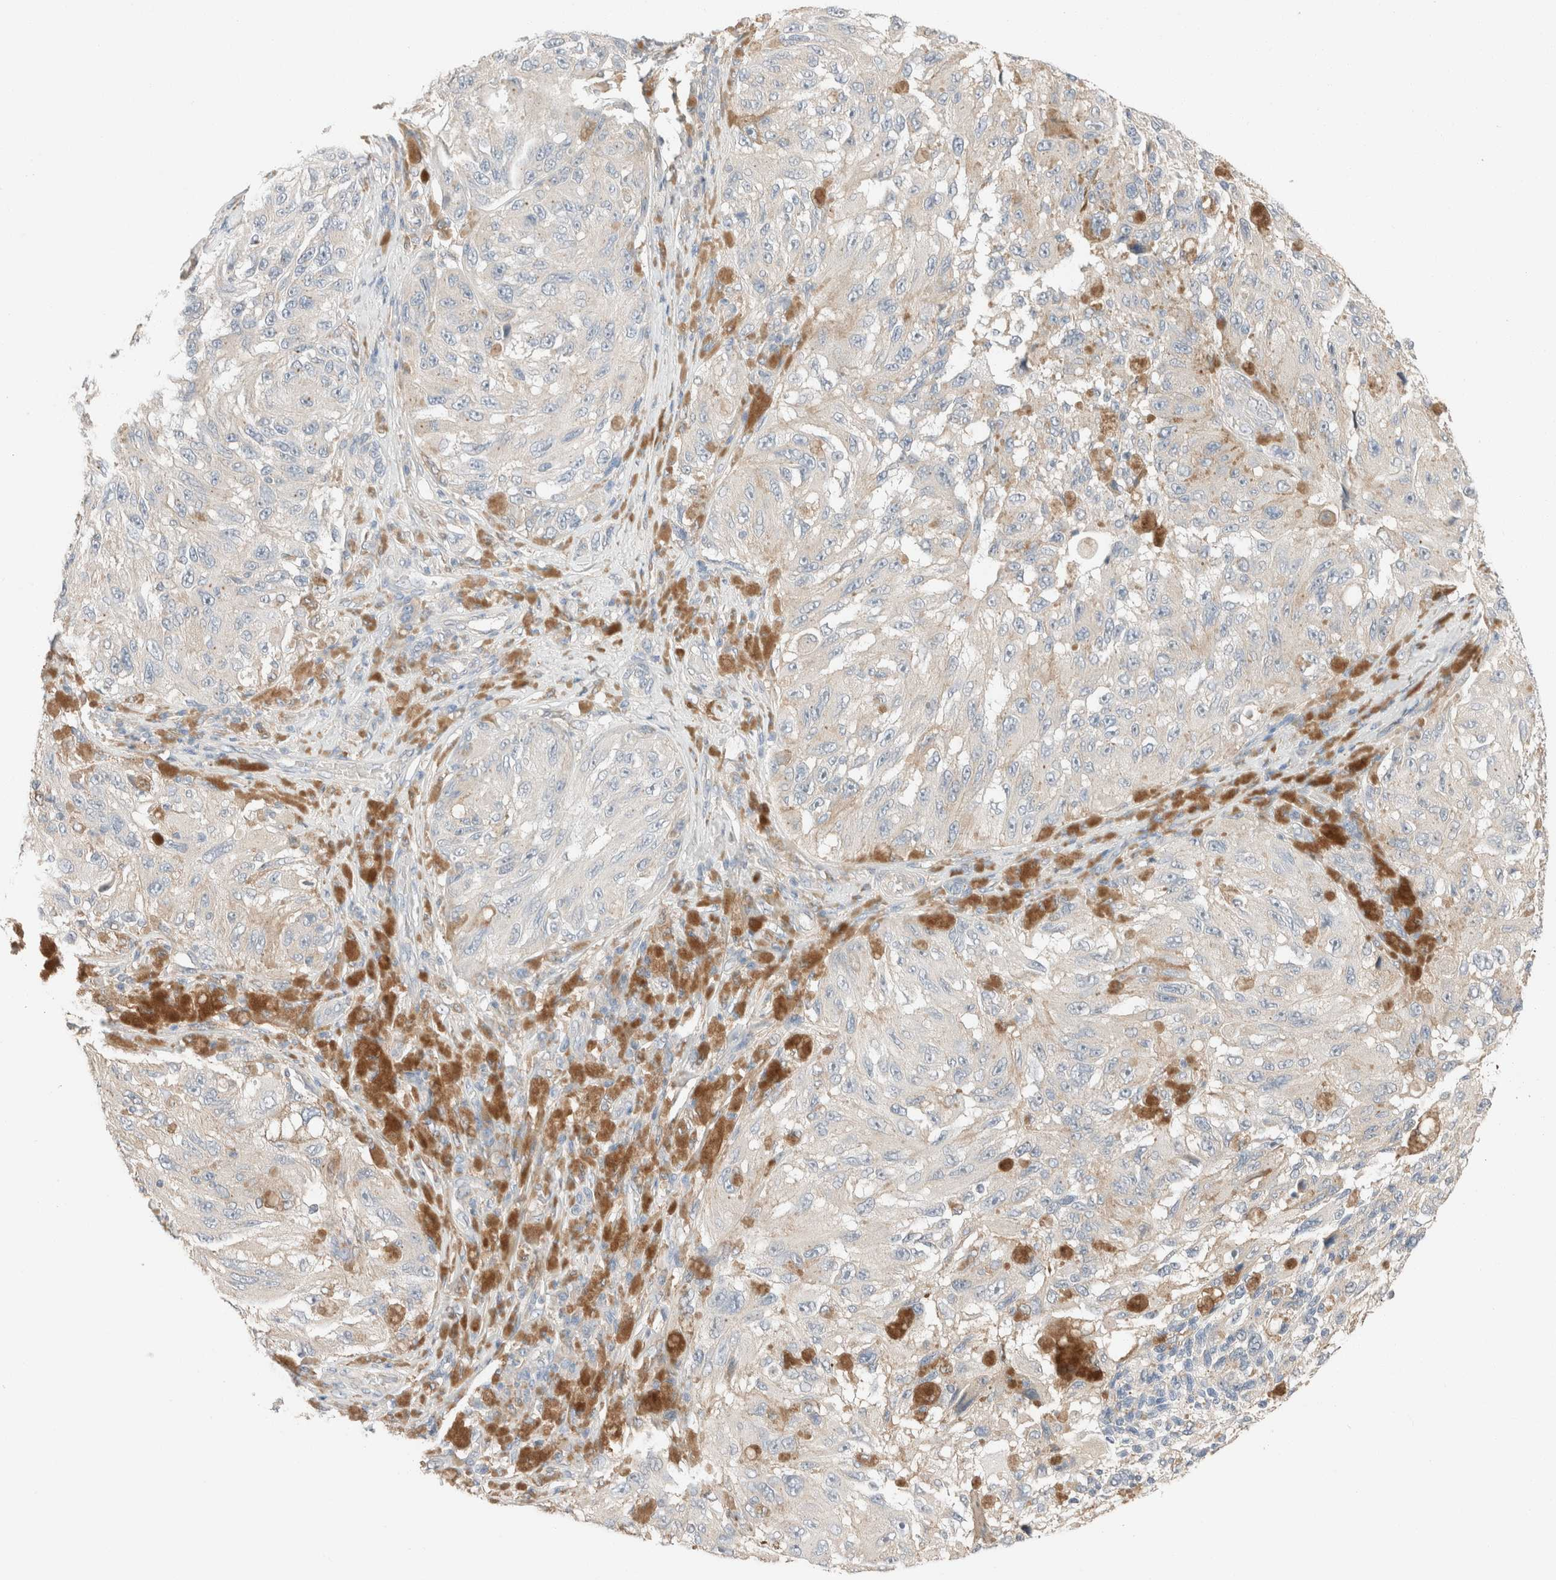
{"staining": {"intensity": "negative", "quantity": "none", "location": "none"}, "tissue": "melanoma", "cell_type": "Tumor cells", "image_type": "cancer", "snomed": [{"axis": "morphology", "description": "Malignant melanoma, NOS"}, {"axis": "topography", "description": "Skin"}], "caption": "Immunohistochemistry (IHC) image of human melanoma stained for a protein (brown), which displays no staining in tumor cells. (IHC, brightfield microscopy, high magnification).", "gene": "PCM1", "patient": {"sex": "female", "age": 73}}